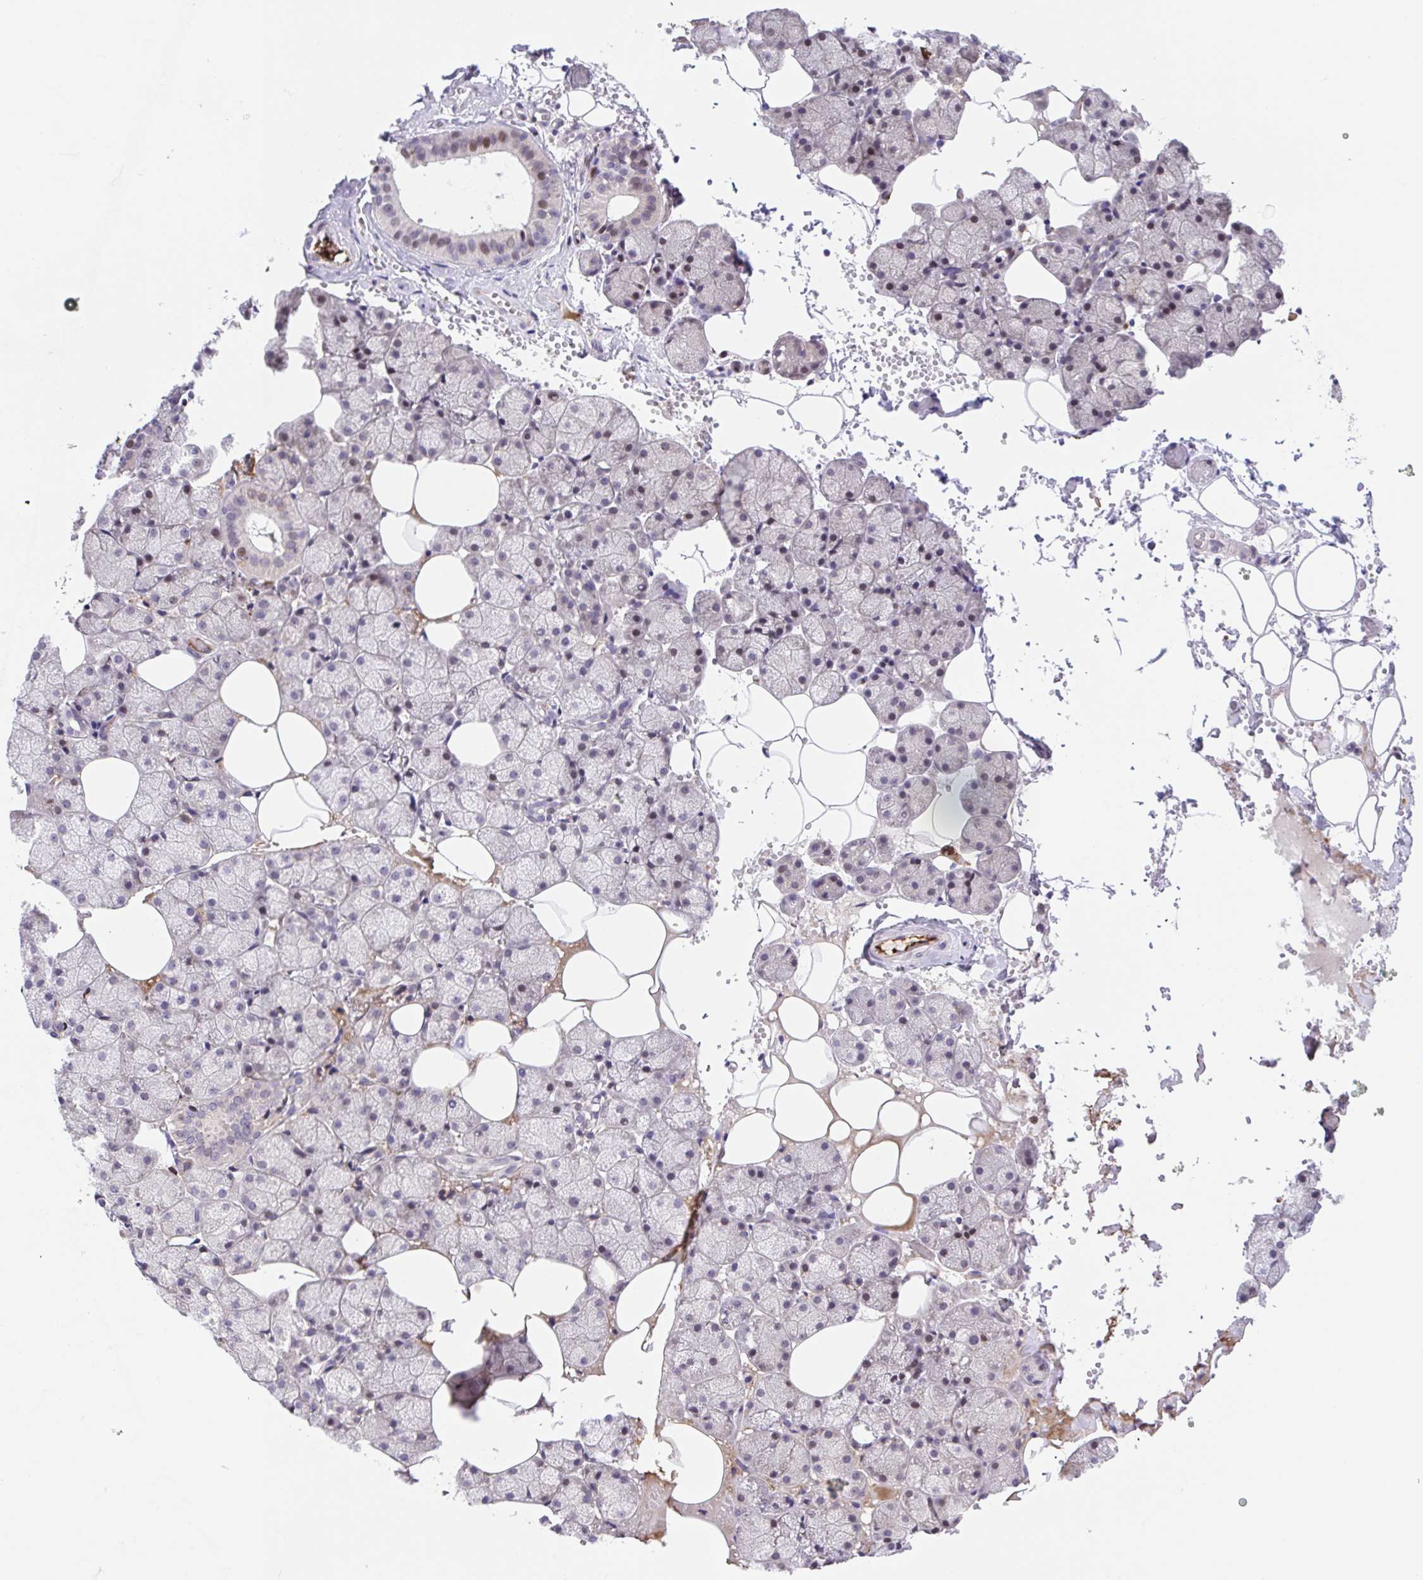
{"staining": {"intensity": "weak", "quantity": "<25%", "location": "cytoplasmic/membranous"}, "tissue": "salivary gland", "cell_type": "Glandular cells", "image_type": "normal", "snomed": [{"axis": "morphology", "description": "Normal tissue, NOS"}, {"axis": "topography", "description": "Salivary gland"}], "caption": "Glandular cells show no significant positivity in normal salivary gland.", "gene": "TPRG1", "patient": {"sex": "male", "age": 38}}